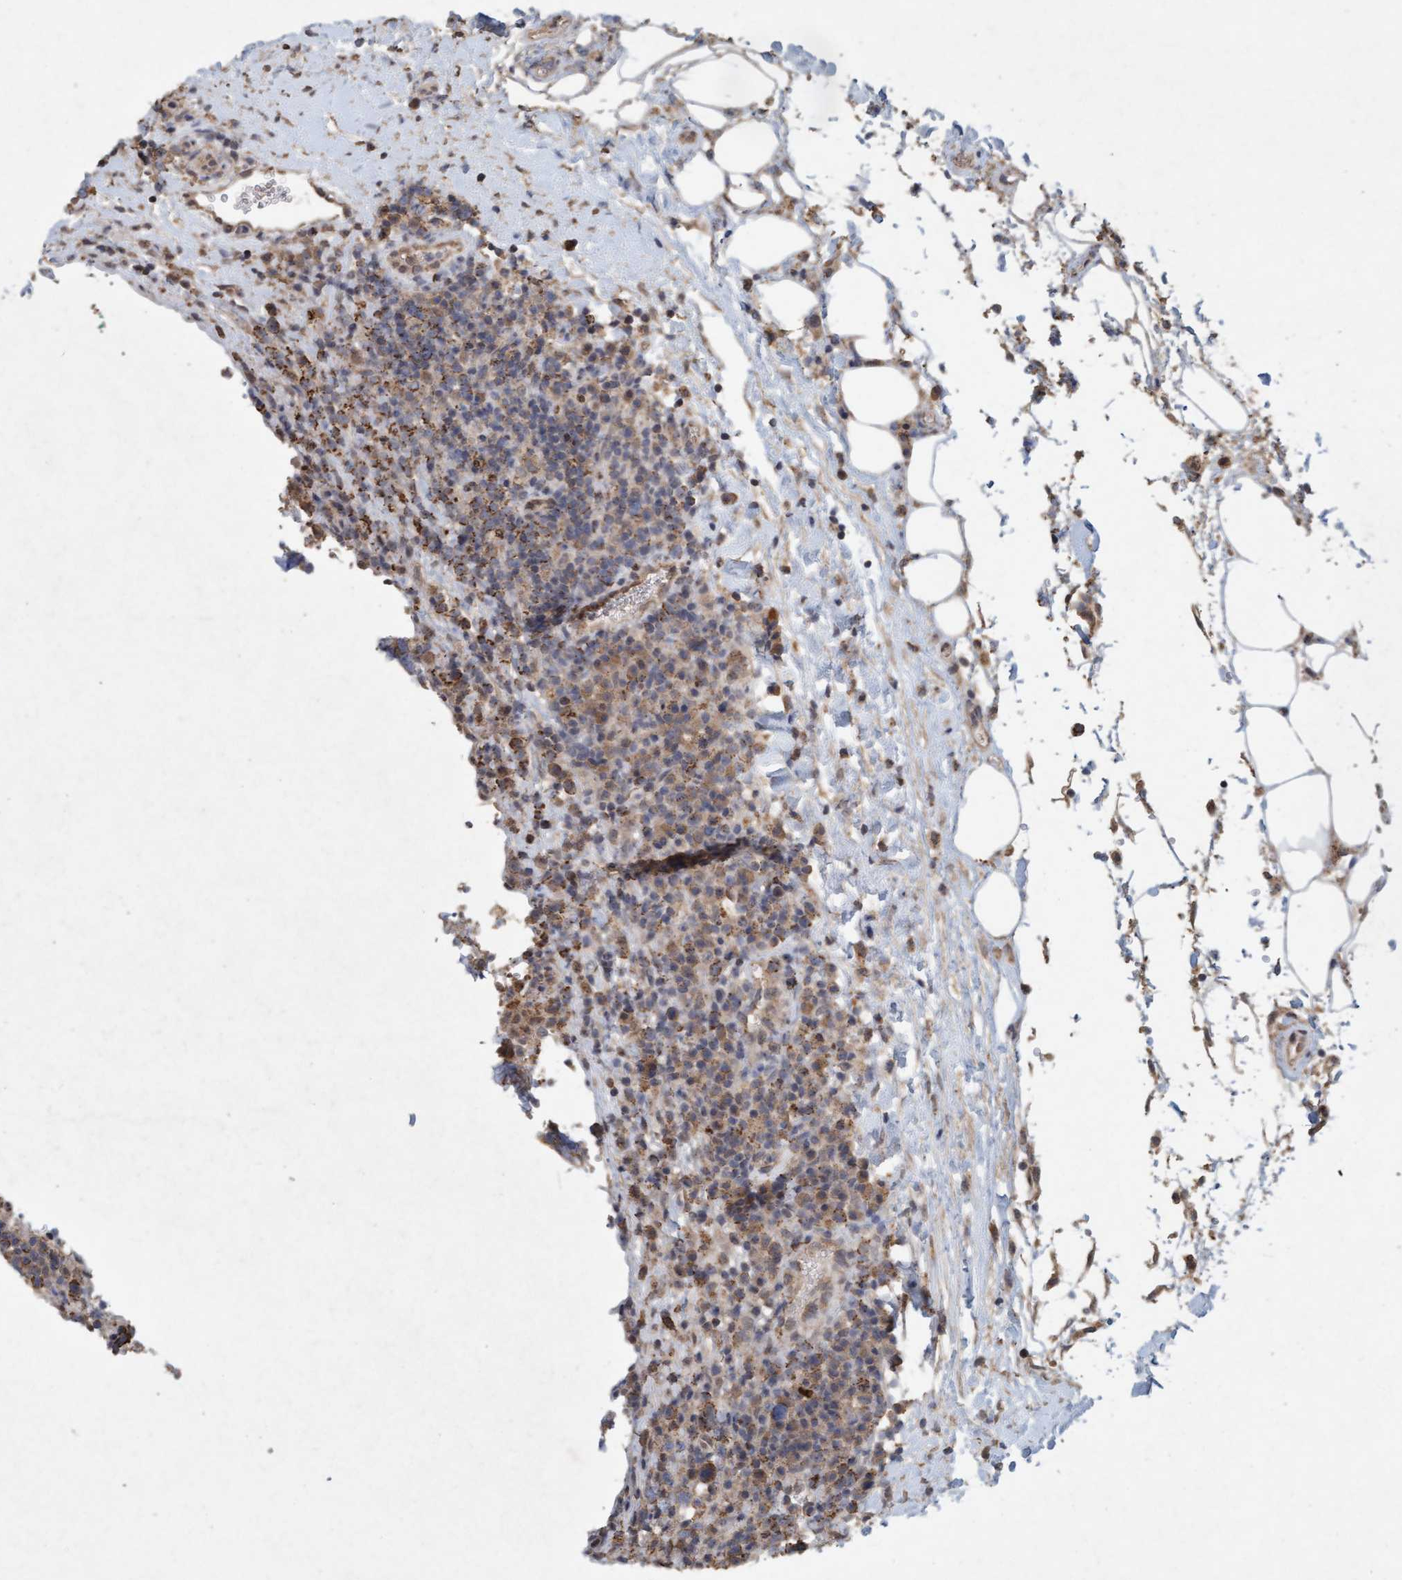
{"staining": {"intensity": "moderate", "quantity": "25%-75%", "location": "cytoplasmic/membranous"}, "tissue": "lymphoma", "cell_type": "Tumor cells", "image_type": "cancer", "snomed": [{"axis": "morphology", "description": "Malignant lymphoma, non-Hodgkin's type, High grade"}, {"axis": "topography", "description": "Lymph node"}], "caption": "IHC (DAB) staining of lymphoma shows moderate cytoplasmic/membranous protein staining in approximately 25%-75% of tumor cells. (brown staining indicates protein expression, while blue staining denotes nuclei).", "gene": "VSIG8", "patient": {"sex": "female", "age": 76}}